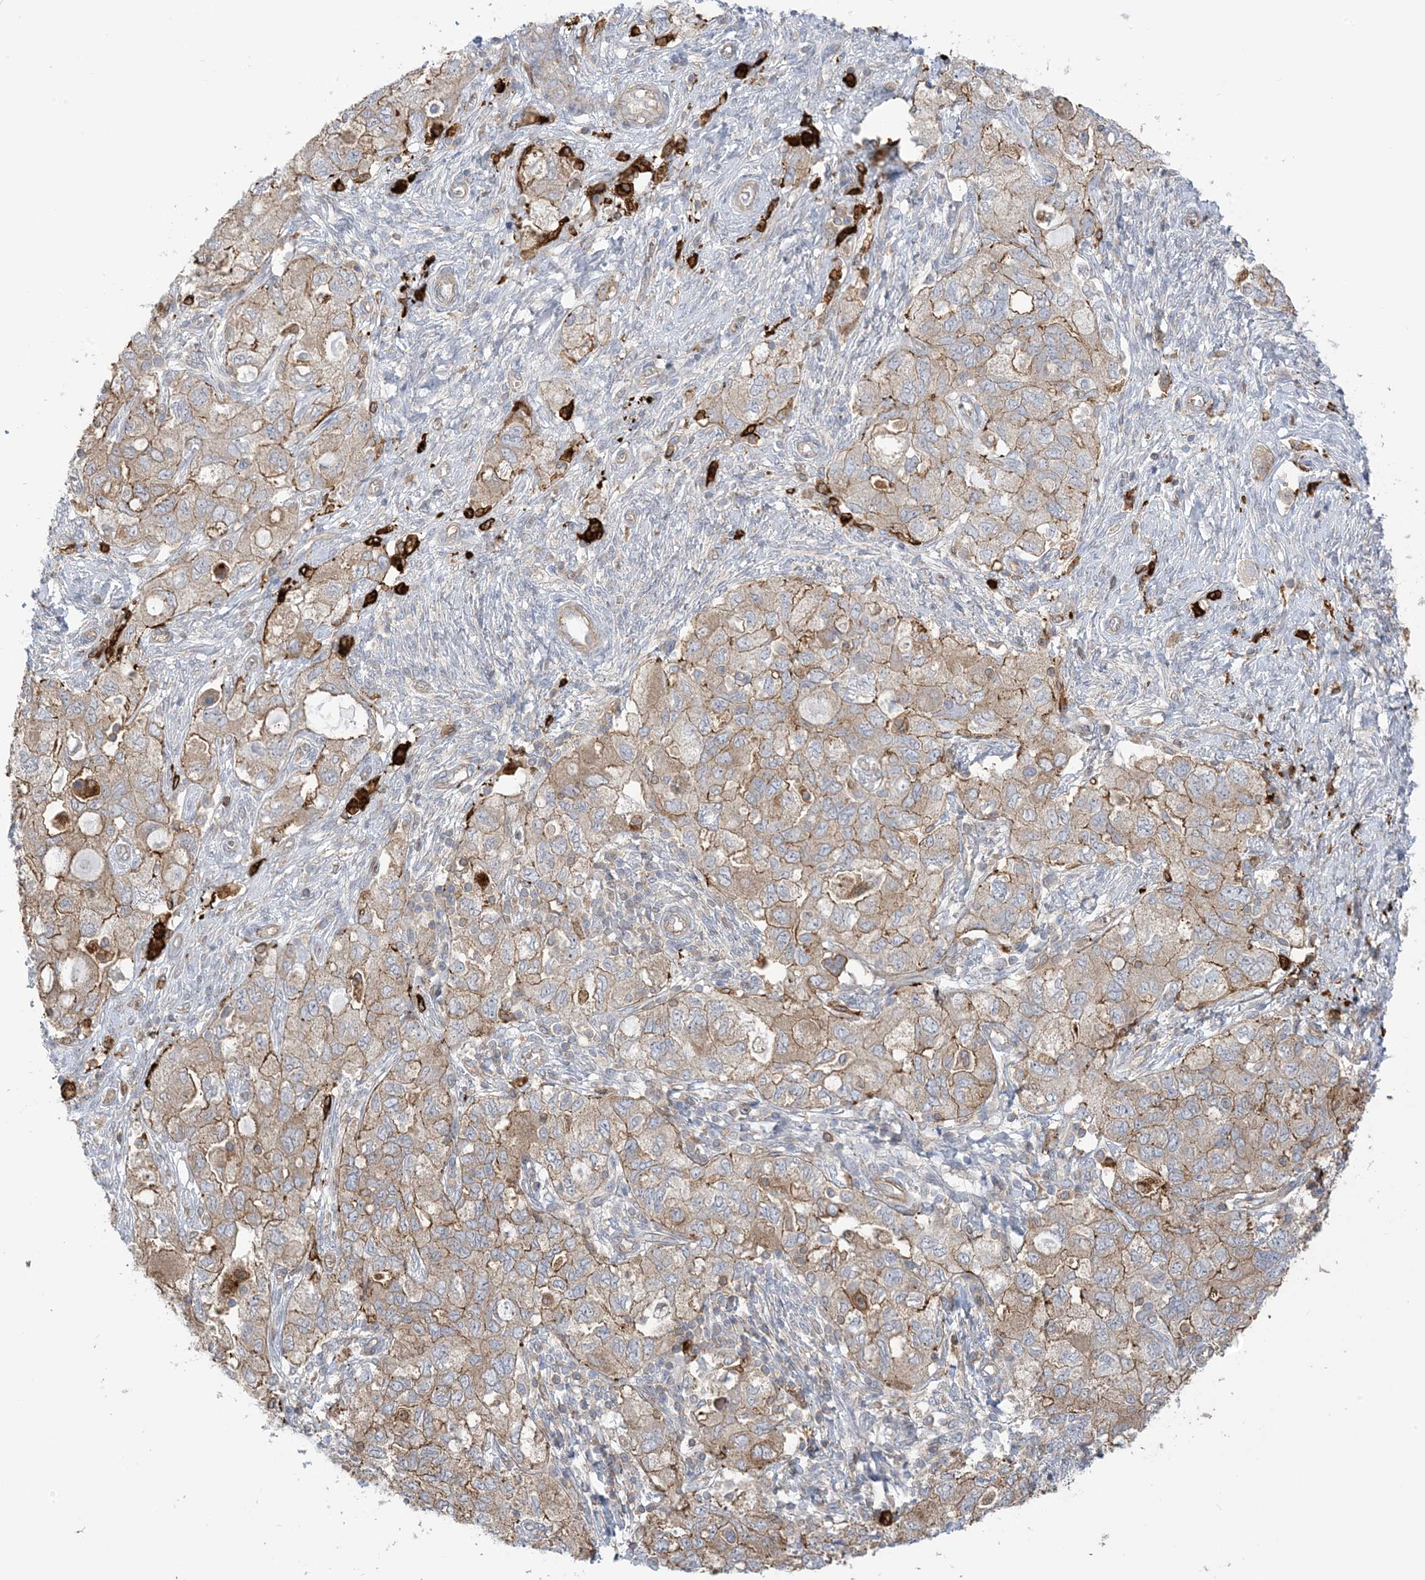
{"staining": {"intensity": "moderate", "quantity": "<25%", "location": "cytoplasmic/membranous"}, "tissue": "ovarian cancer", "cell_type": "Tumor cells", "image_type": "cancer", "snomed": [{"axis": "morphology", "description": "Carcinoma, NOS"}, {"axis": "morphology", "description": "Cystadenocarcinoma, serous, NOS"}, {"axis": "topography", "description": "Ovary"}], "caption": "Ovarian cancer stained for a protein demonstrates moderate cytoplasmic/membranous positivity in tumor cells. Using DAB (brown) and hematoxylin (blue) stains, captured at high magnification using brightfield microscopy.", "gene": "ICMT", "patient": {"sex": "female", "age": 69}}